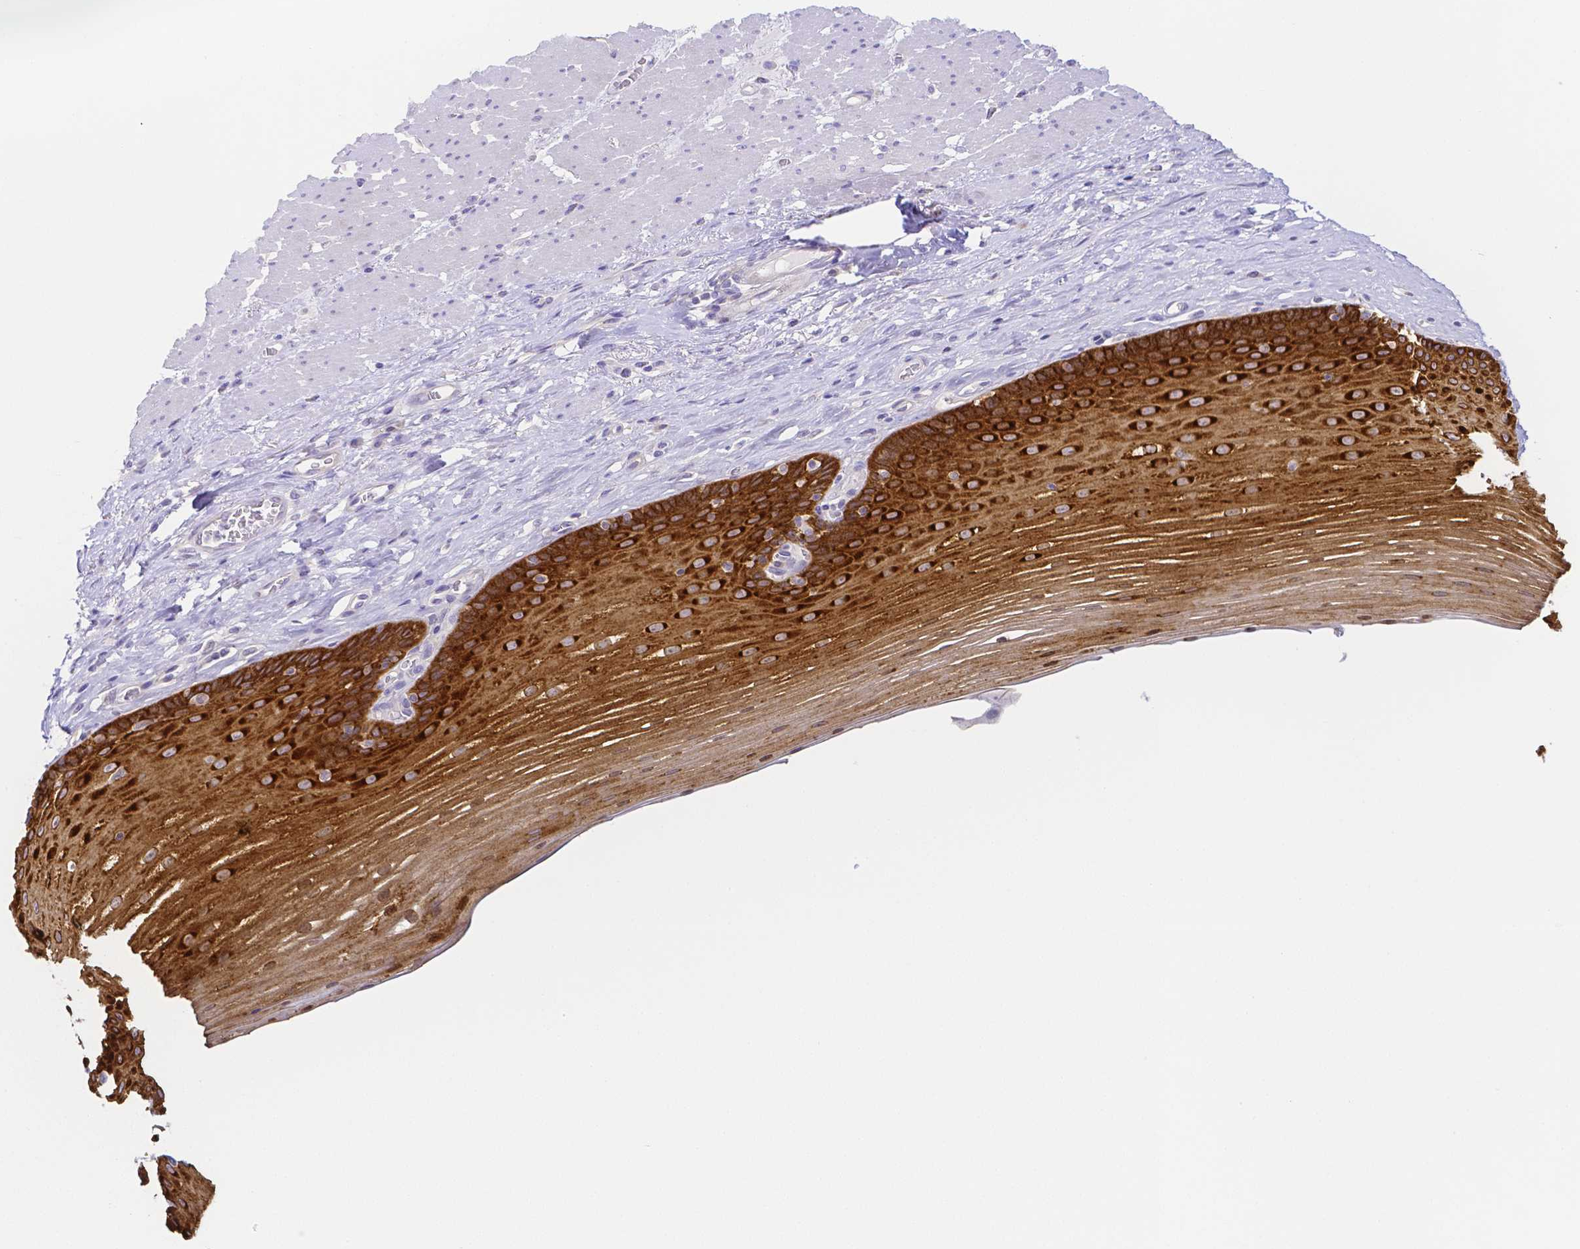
{"staining": {"intensity": "strong", "quantity": ">75%", "location": "cytoplasmic/membranous,nuclear"}, "tissue": "esophagus", "cell_type": "Squamous epithelial cells", "image_type": "normal", "snomed": [{"axis": "morphology", "description": "Normal tissue, NOS"}, {"axis": "topography", "description": "Esophagus"}], "caption": "Human esophagus stained with a brown dye shows strong cytoplasmic/membranous,nuclear positive expression in about >75% of squamous epithelial cells.", "gene": "PKP3", "patient": {"sex": "male", "age": 62}}